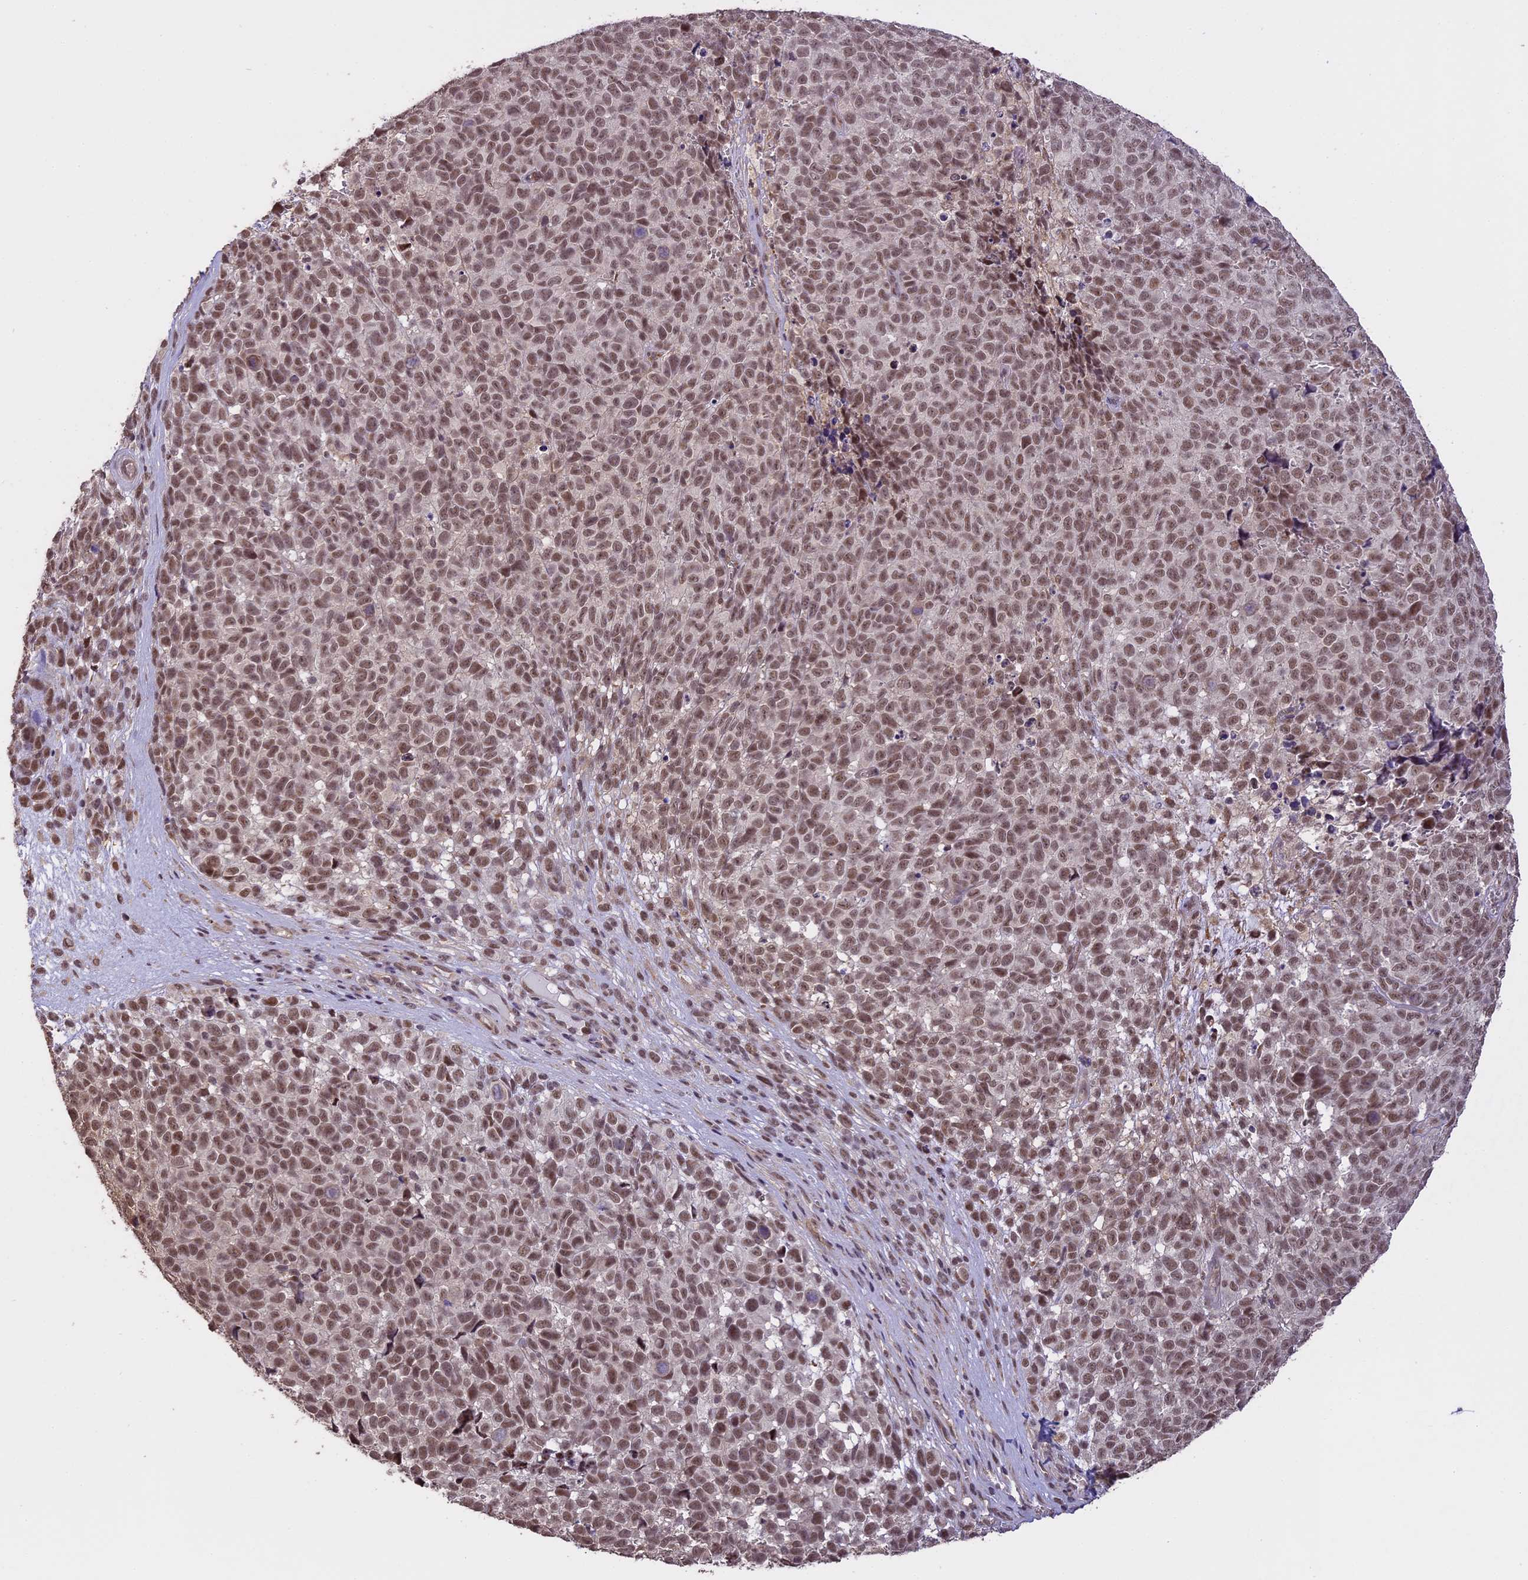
{"staining": {"intensity": "moderate", "quantity": ">75%", "location": "nuclear"}, "tissue": "melanoma", "cell_type": "Tumor cells", "image_type": "cancer", "snomed": [{"axis": "morphology", "description": "Malignant melanoma, NOS"}, {"axis": "topography", "description": "Nose, NOS"}], "caption": "A photomicrograph of malignant melanoma stained for a protein exhibits moderate nuclear brown staining in tumor cells.", "gene": "TIGD7", "patient": {"sex": "female", "age": 48}}